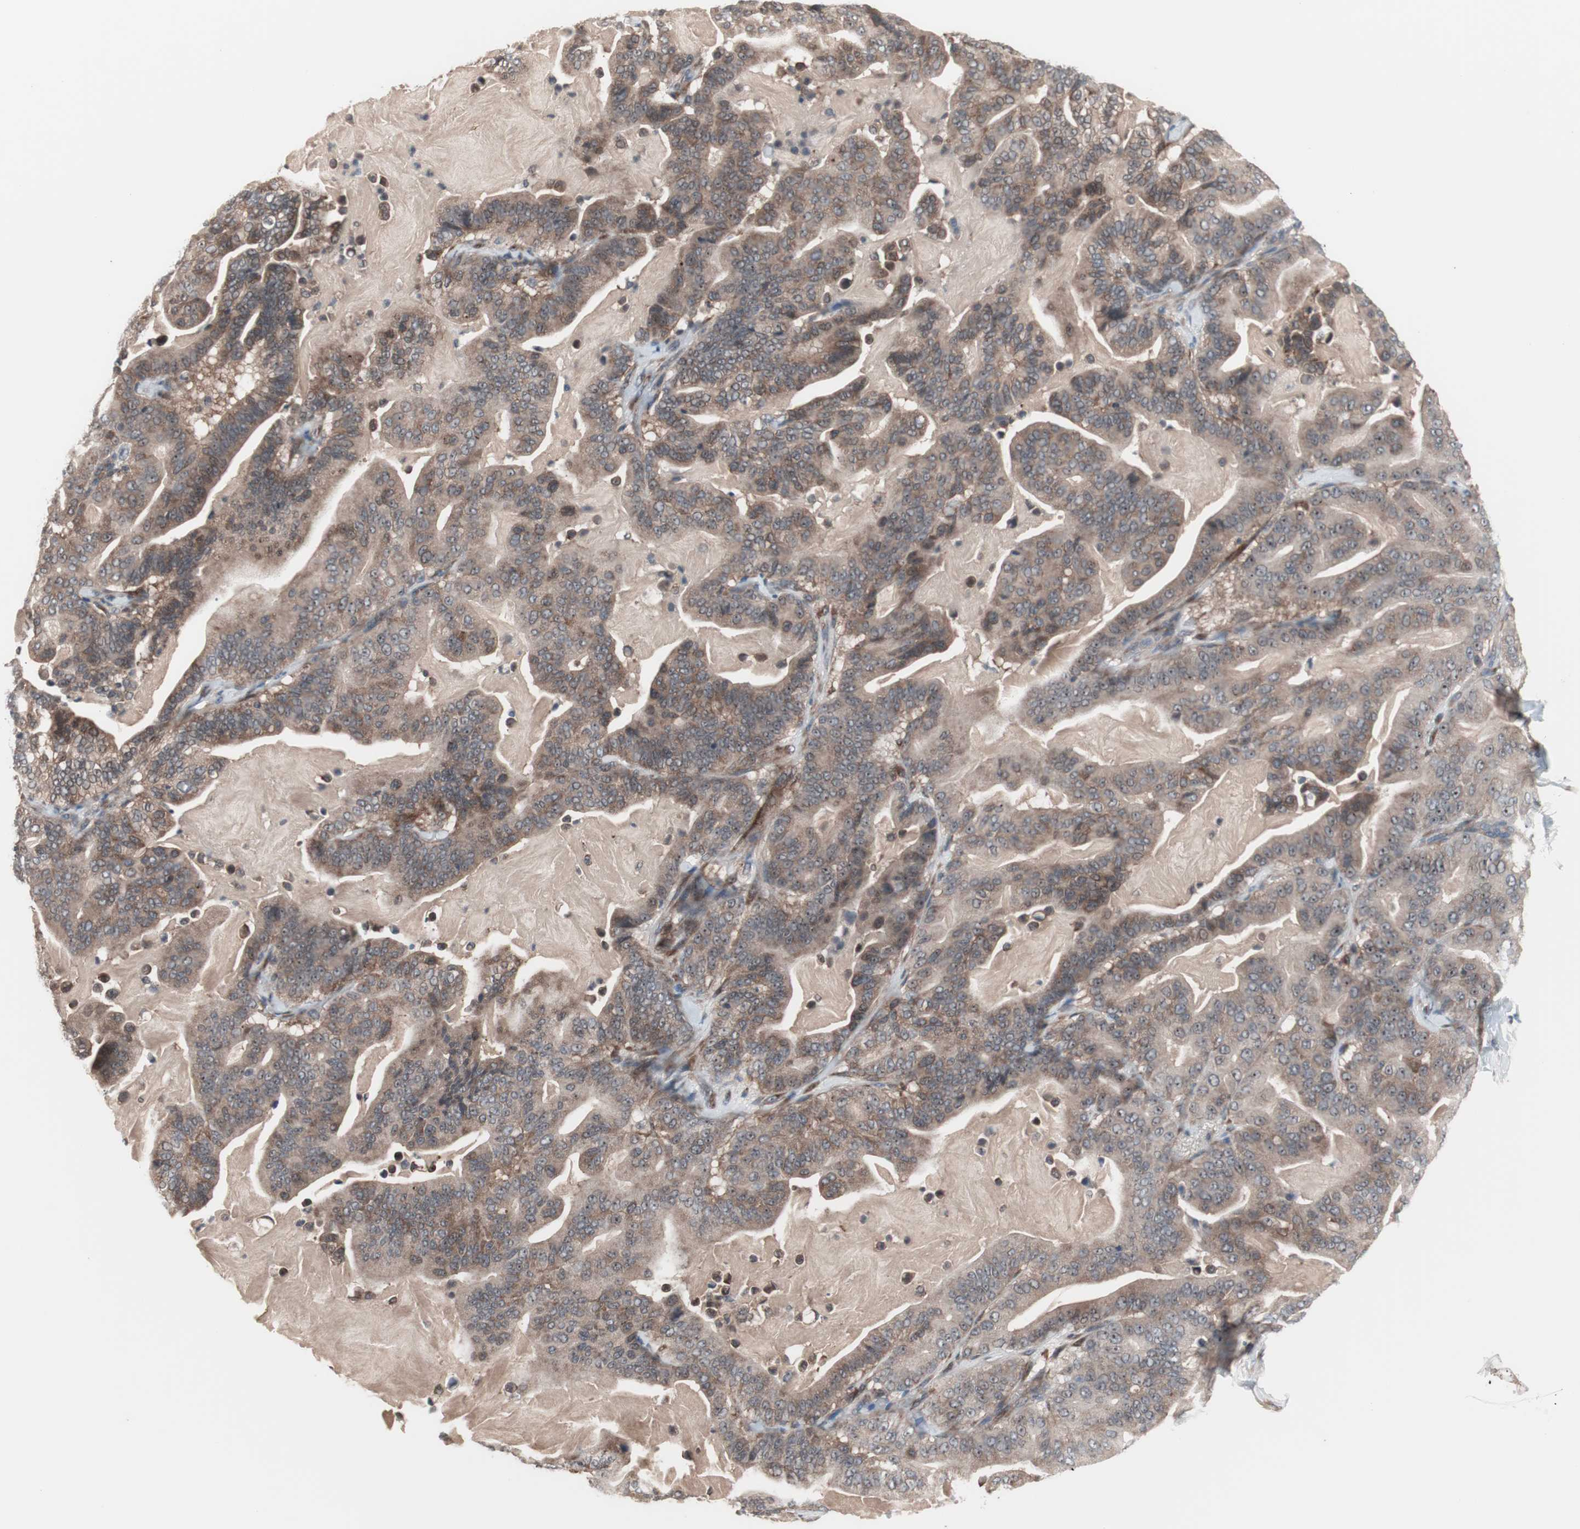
{"staining": {"intensity": "weak", "quantity": "25%-75%", "location": "cytoplasmic/membranous"}, "tissue": "pancreatic cancer", "cell_type": "Tumor cells", "image_type": "cancer", "snomed": [{"axis": "morphology", "description": "Adenocarcinoma, NOS"}, {"axis": "topography", "description": "Pancreas"}], "caption": "Immunohistochemistry (IHC) of human pancreatic cancer (adenocarcinoma) displays low levels of weak cytoplasmic/membranous expression in about 25%-75% of tumor cells.", "gene": "IRS1", "patient": {"sex": "male", "age": 63}}